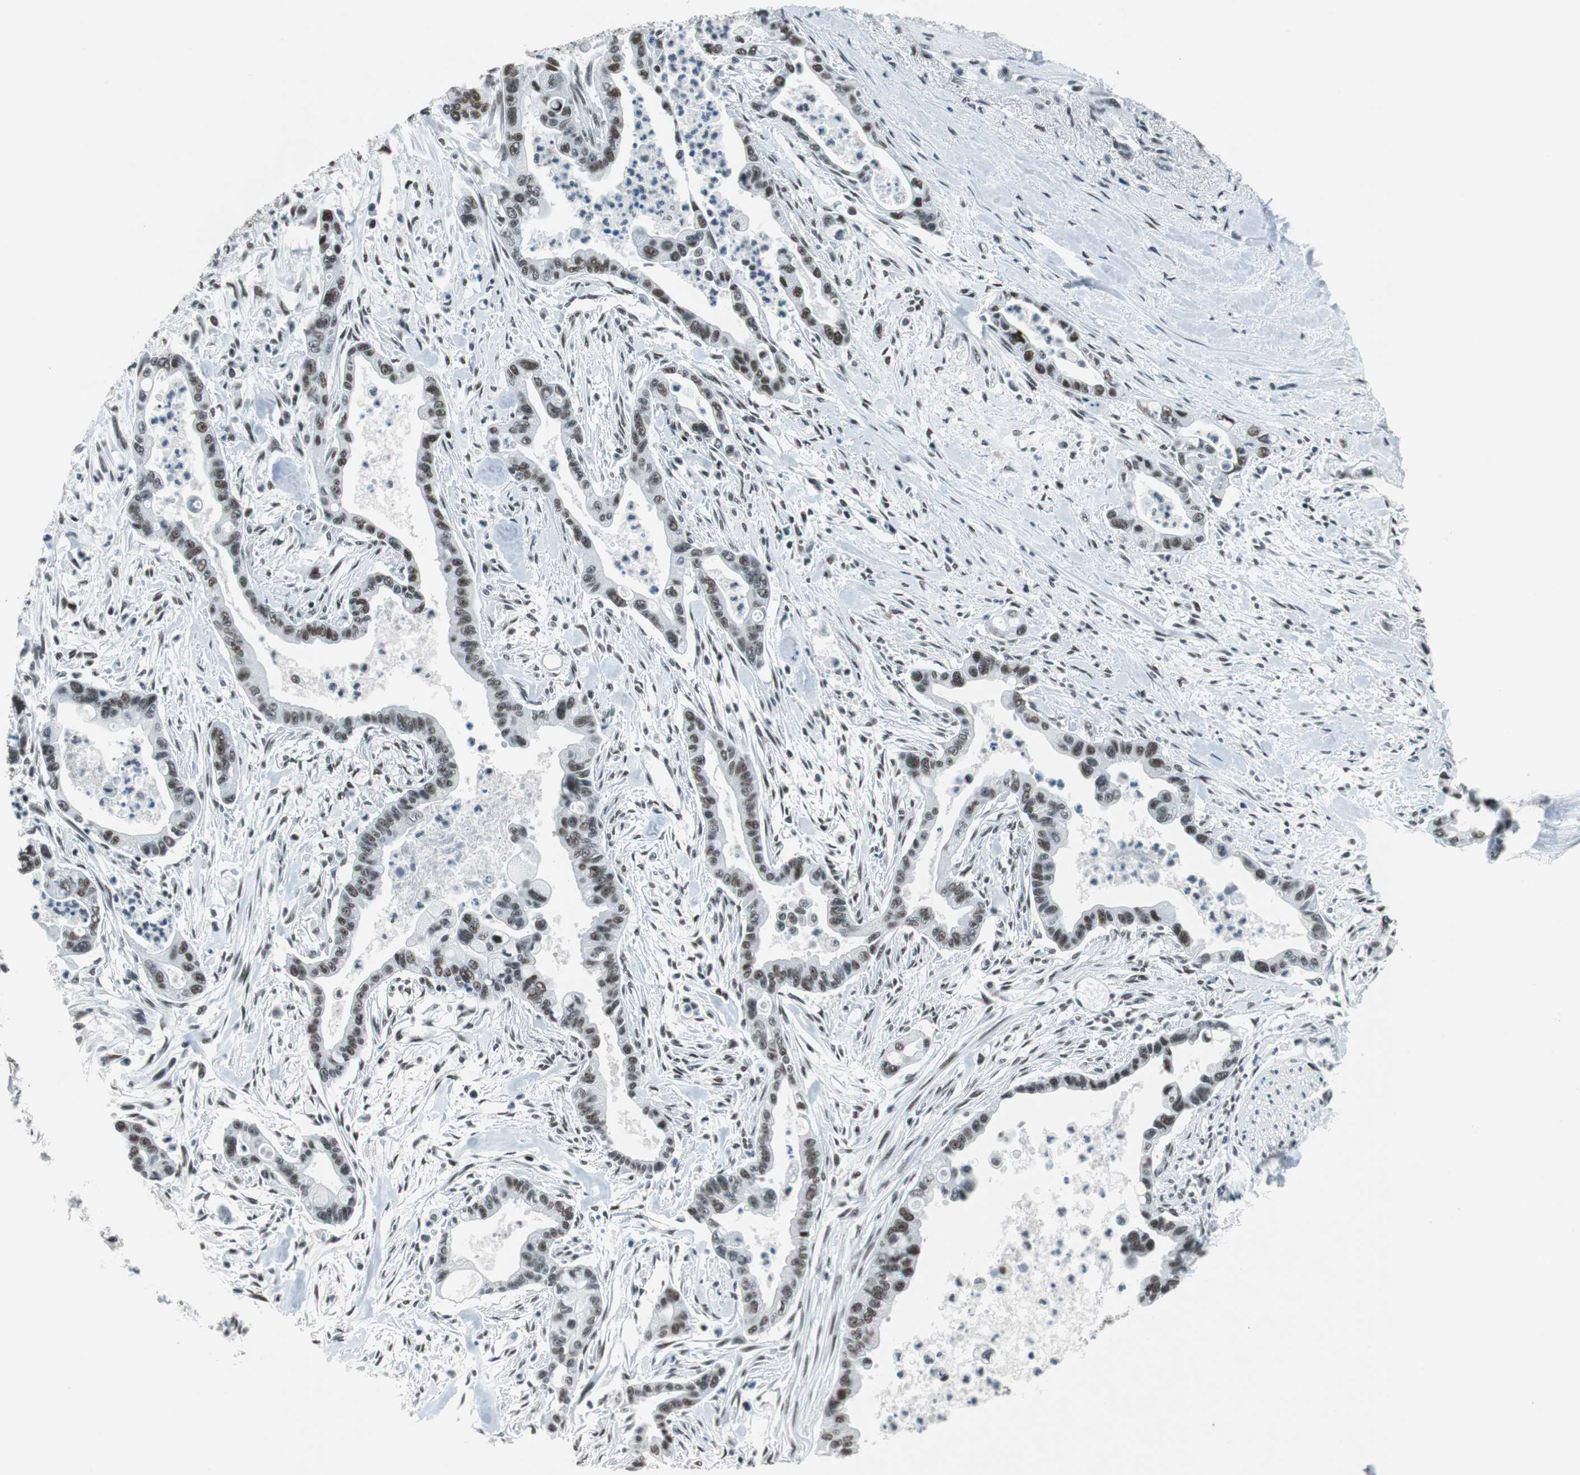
{"staining": {"intensity": "weak", "quantity": "25%-75%", "location": "nuclear"}, "tissue": "pancreatic cancer", "cell_type": "Tumor cells", "image_type": "cancer", "snomed": [{"axis": "morphology", "description": "Adenocarcinoma, NOS"}, {"axis": "topography", "description": "Pancreas"}], "caption": "DAB (3,3'-diaminobenzidine) immunohistochemical staining of human pancreatic cancer (adenocarcinoma) reveals weak nuclear protein staining in about 25%-75% of tumor cells.", "gene": "HDAC3", "patient": {"sex": "male", "age": 70}}